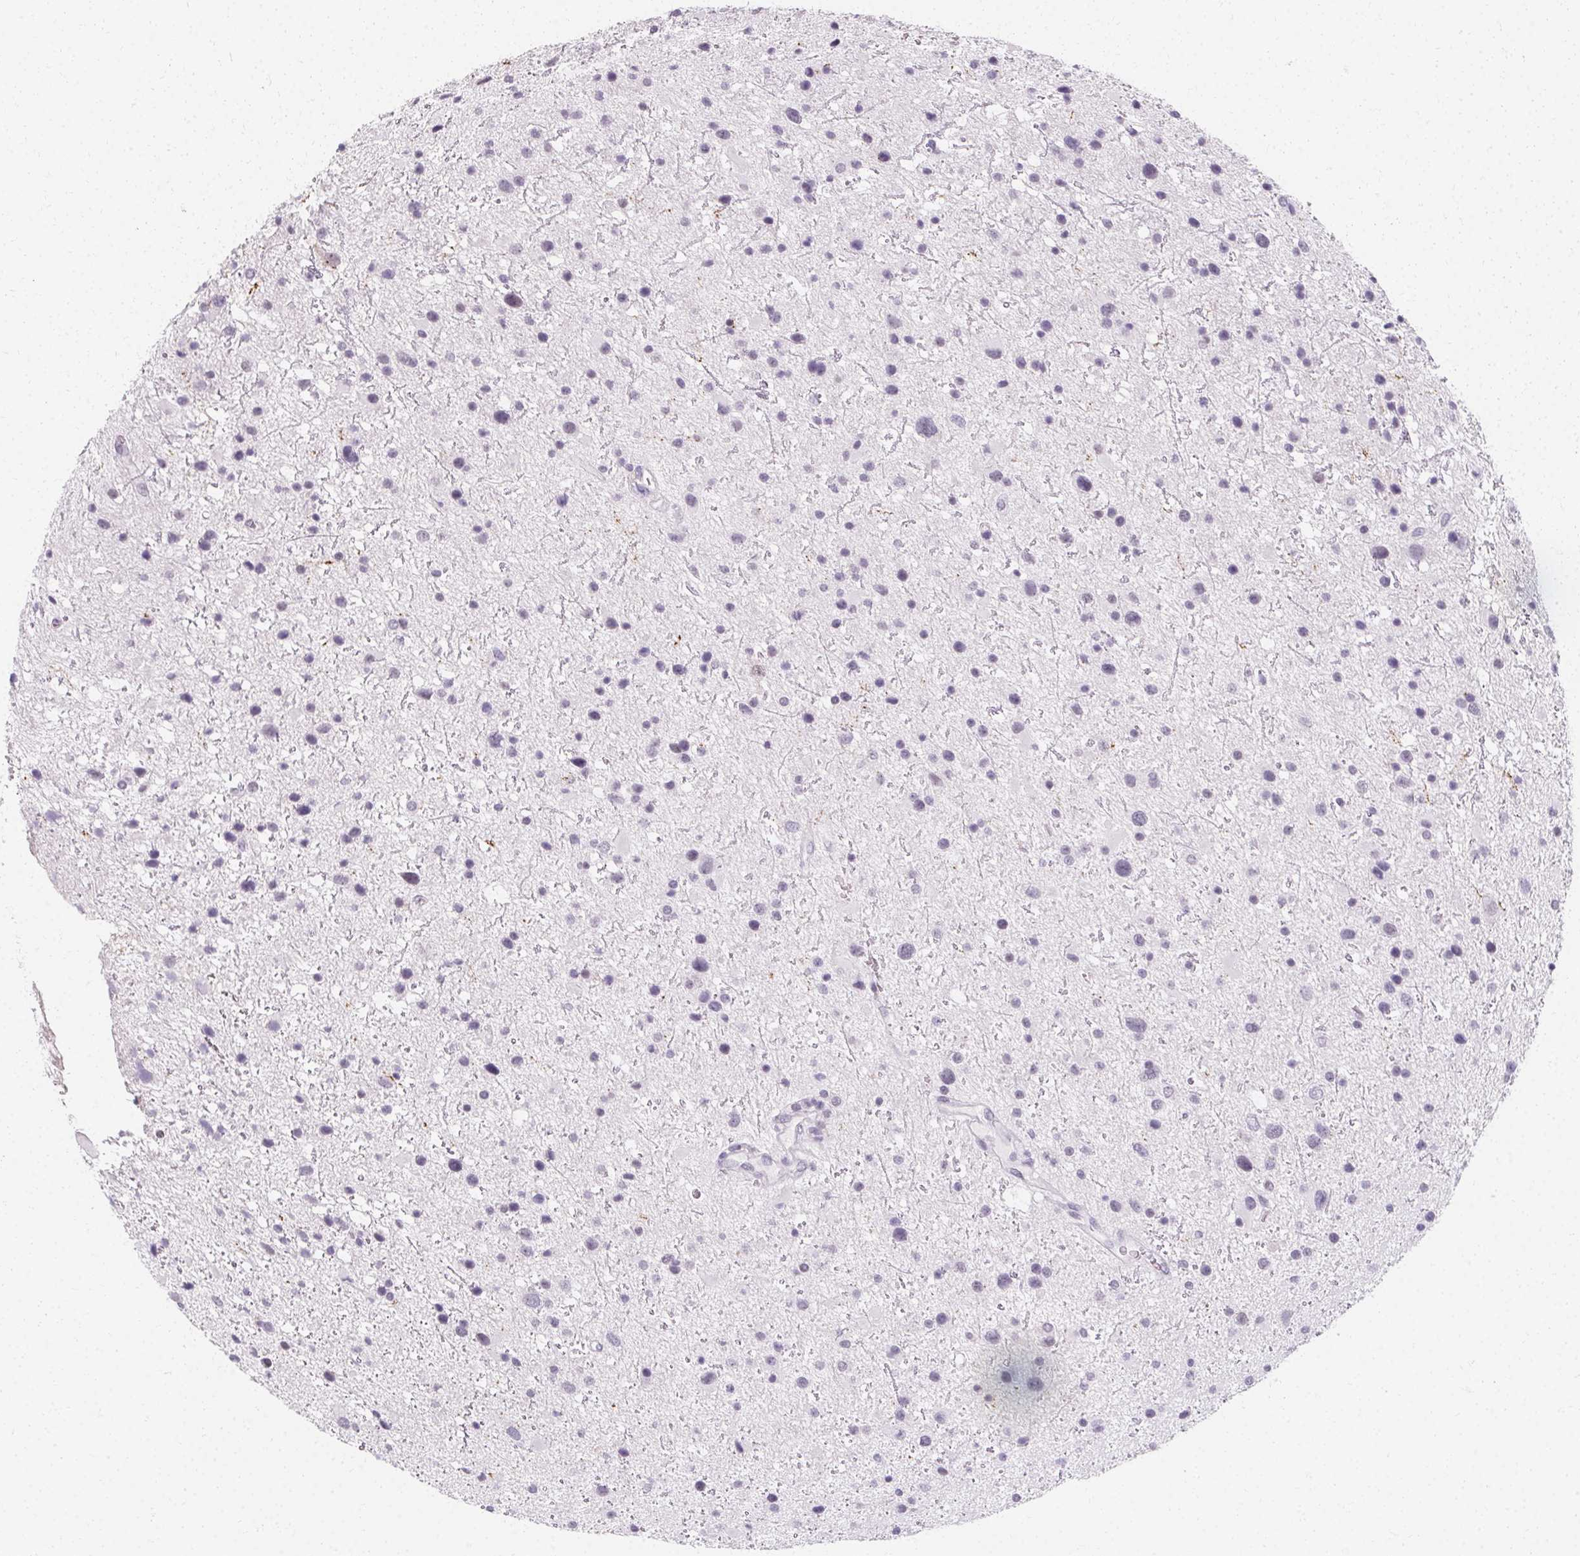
{"staining": {"intensity": "negative", "quantity": "none", "location": "none"}, "tissue": "glioma", "cell_type": "Tumor cells", "image_type": "cancer", "snomed": [{"axis": "morphology", "description": "Glioma, malignant, Low grade"}, {"axis": "topography", "description": "Brain"}], "caption": "High power microscopy image of an IHC image of glioma, revealing no significant expression in tumor cells. (Stains: DAB immunohistochemistry (IHC) with hematoxylin counter stain, Microscopy: brightfield microscopy at high magnification).", "gene": "SYNPR", "patient": {"sex": "female", "age": 32}}